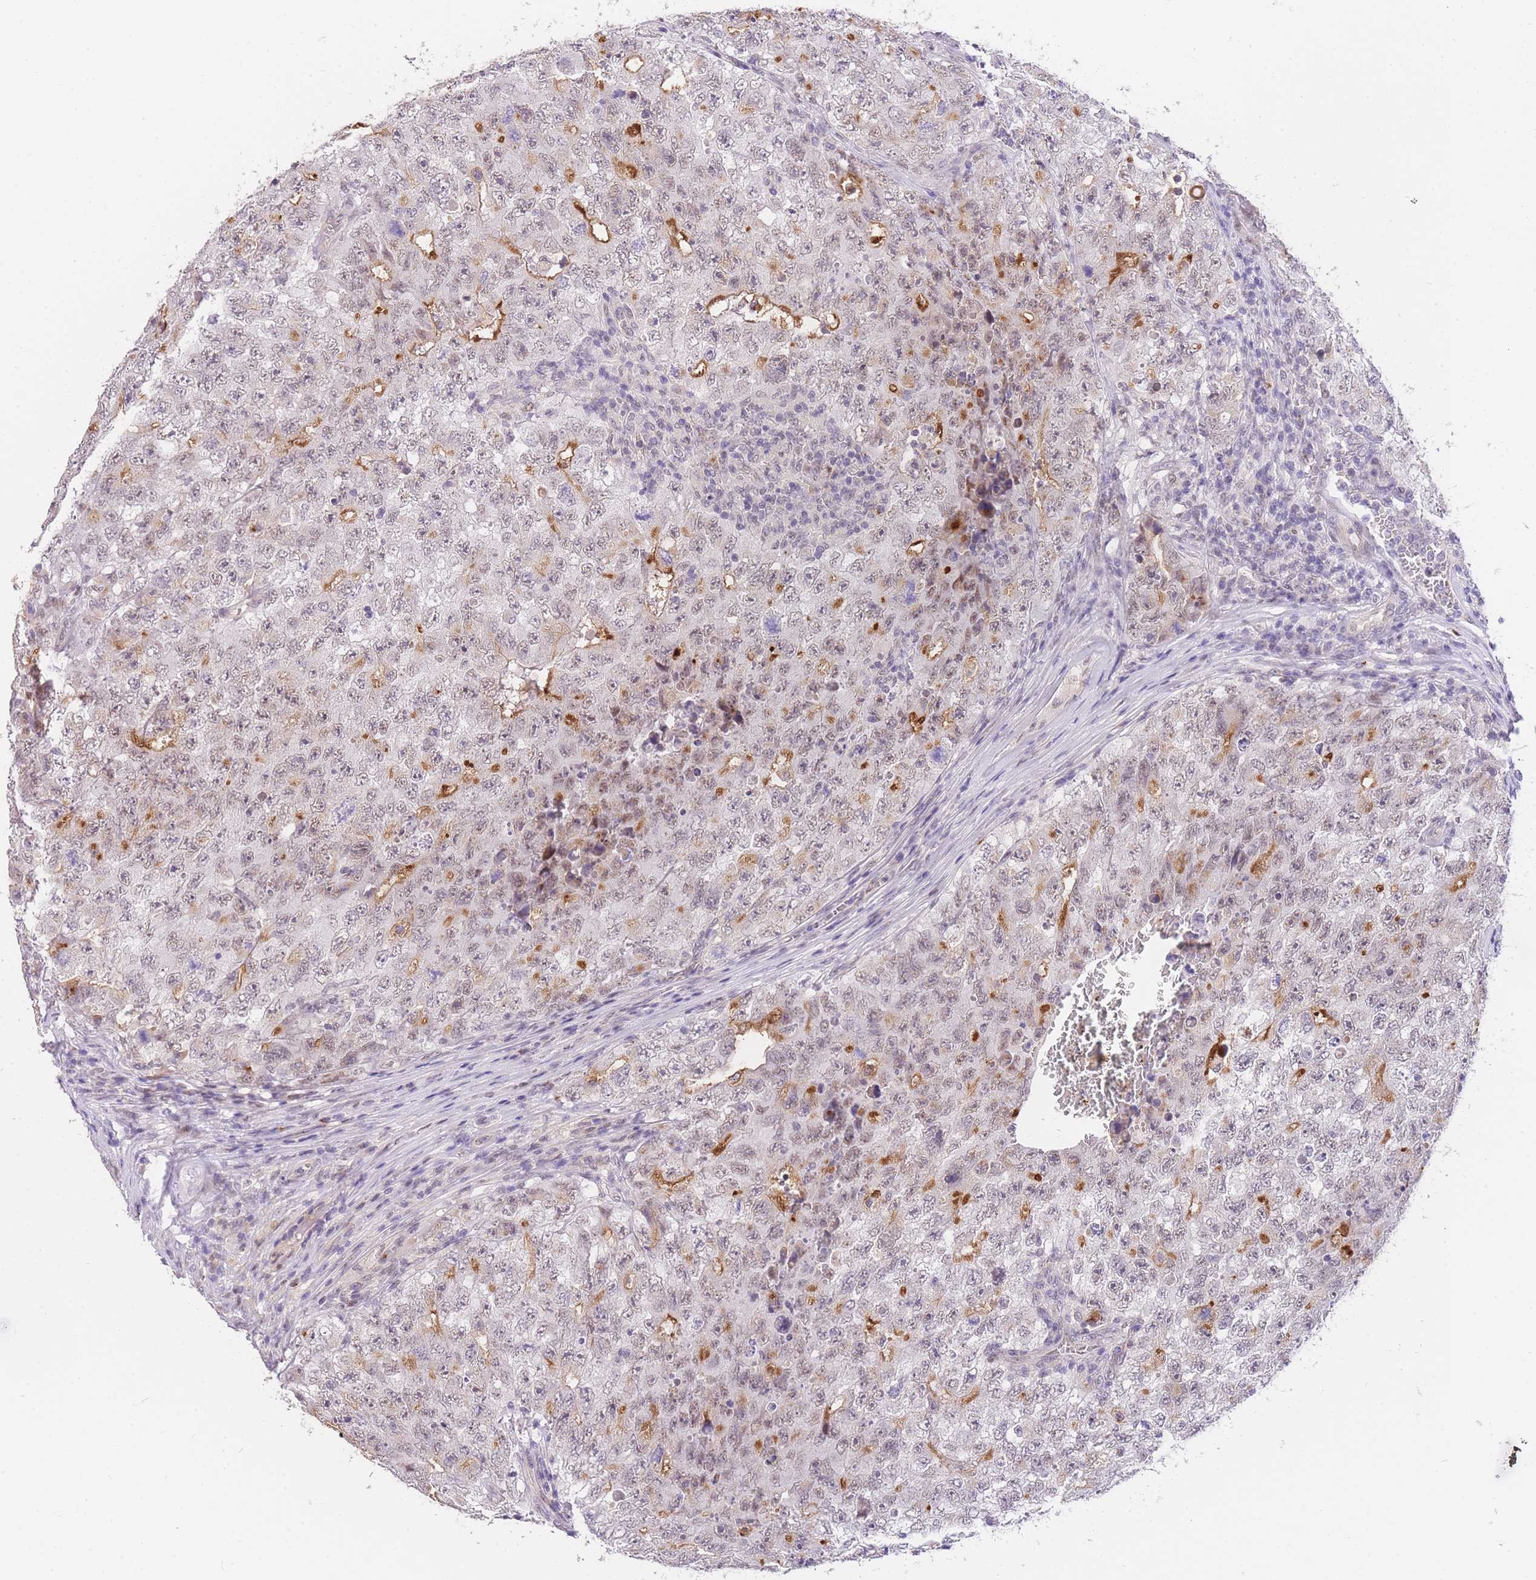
{"staining": {"intensity": "moderate", "quantity": "<25%", "location": "cytoplasmic/membranous"}, "tissue": "testis cancer", "cell_type": "Tumor cells", "image_type": "cancer", "snomed": [{"axis": "morphology", "description": "Carcinoma, Embryonal, NOS"}, {"axis": "topography", "description": "Testis"}], "caption": "Tumor cells show low levels of moderate cytoplasmic/membranous positivity in approximately <25% of cells in human testis cancer.", "gene": "SLC35F2", "patient": {"sex": "male", "age": 17}}